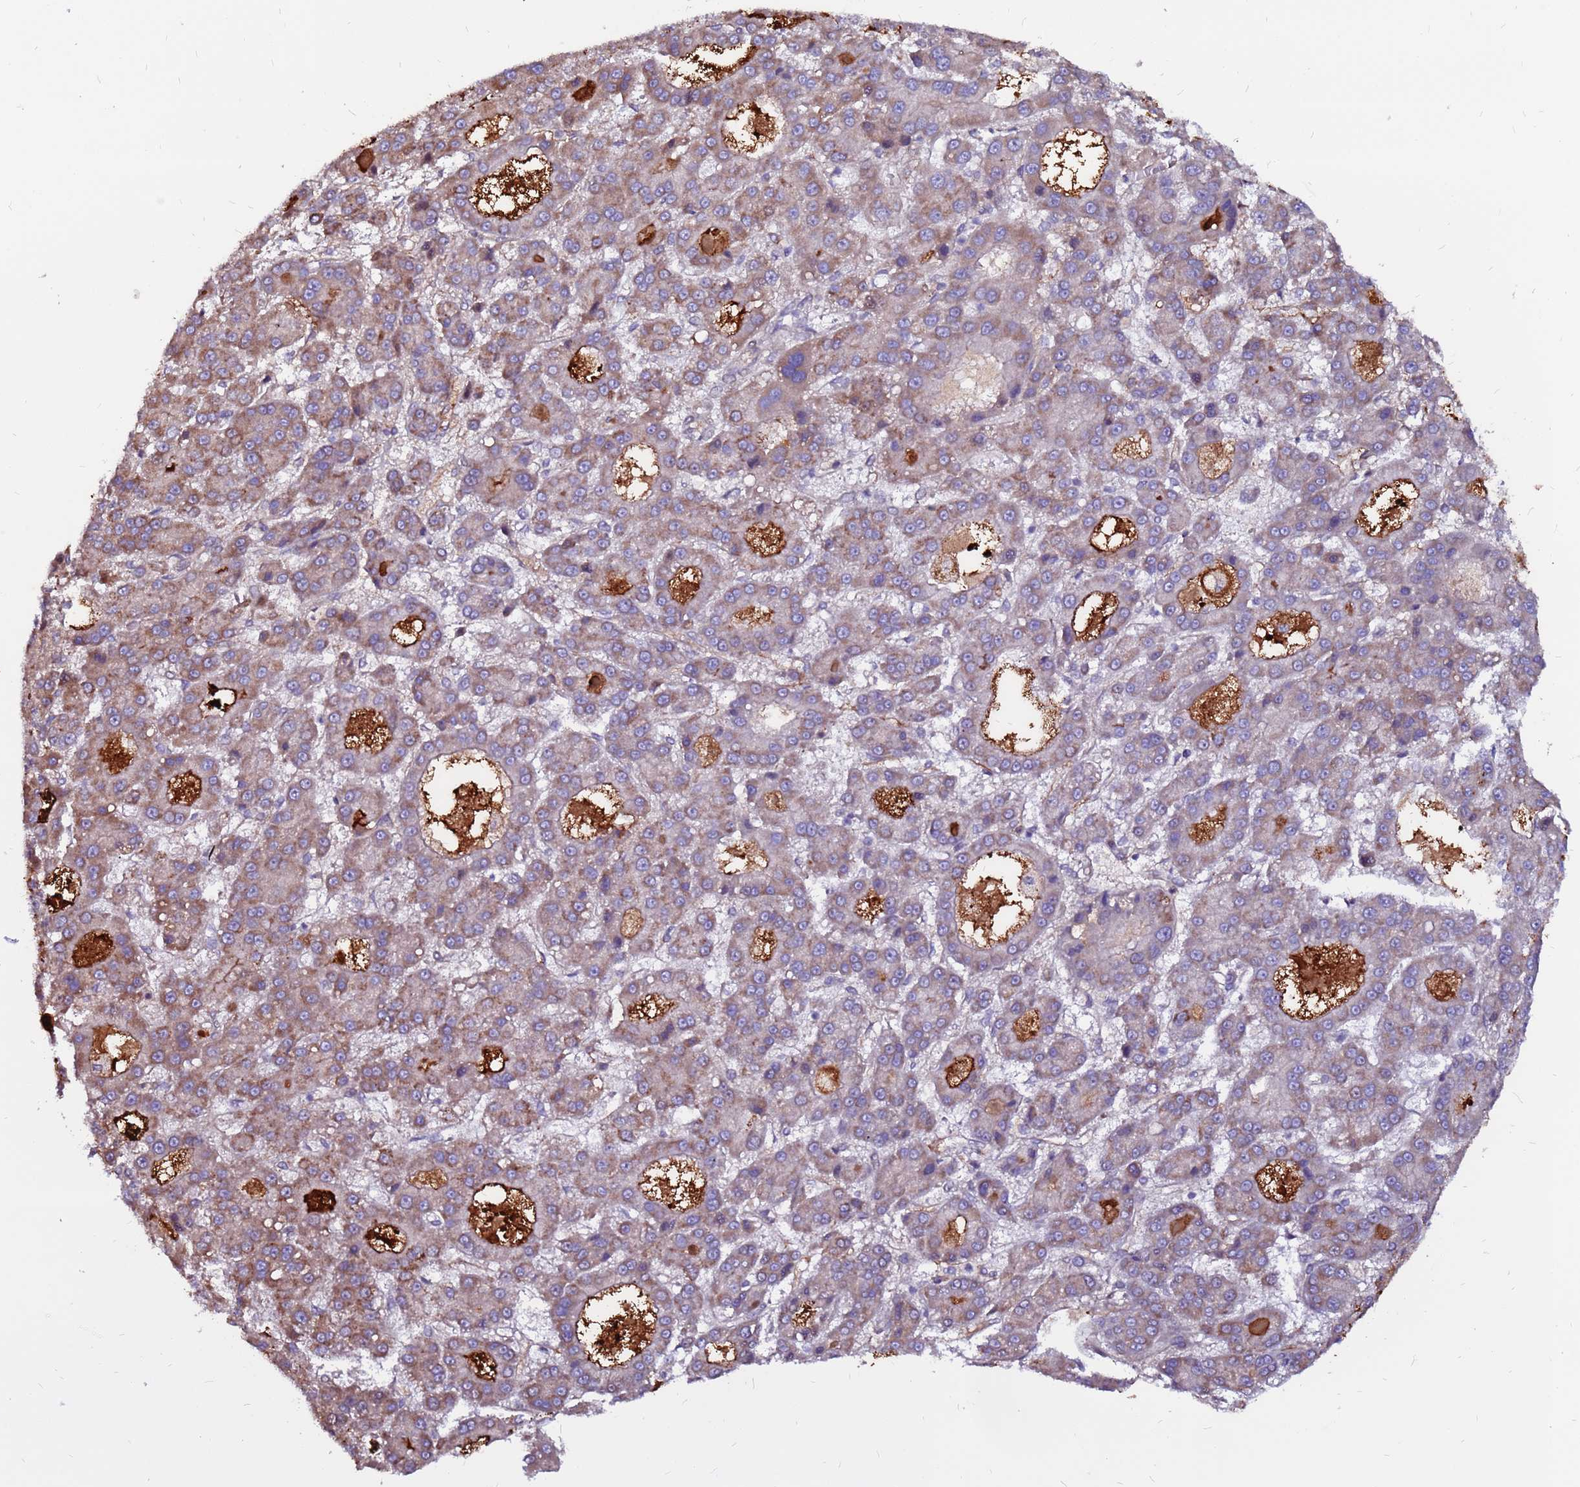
{"staining": {"intensity": "moderate", "quantity": ">75%", "location": "cytoplasmic/membranous"}, "tissue": "liver cancer", "cell_type": "Tumor cells", "image_type": "cancer", "snomed": [{"axis": "morphology", "description": "Carcinoma, Hepatocellular, NOS"}, {"axis": "topography", "description": "Liver"}], "caption": "Approximately >75% of tumor cells in liver cancer (hepatocellular carcinoma) demonstrate moderate cytoplasmic/membranous protein positivity as visualized by brown immunohistochemical staining.", "gene": "CCDC71", "patient": {"sex": "male", "age": 70}}